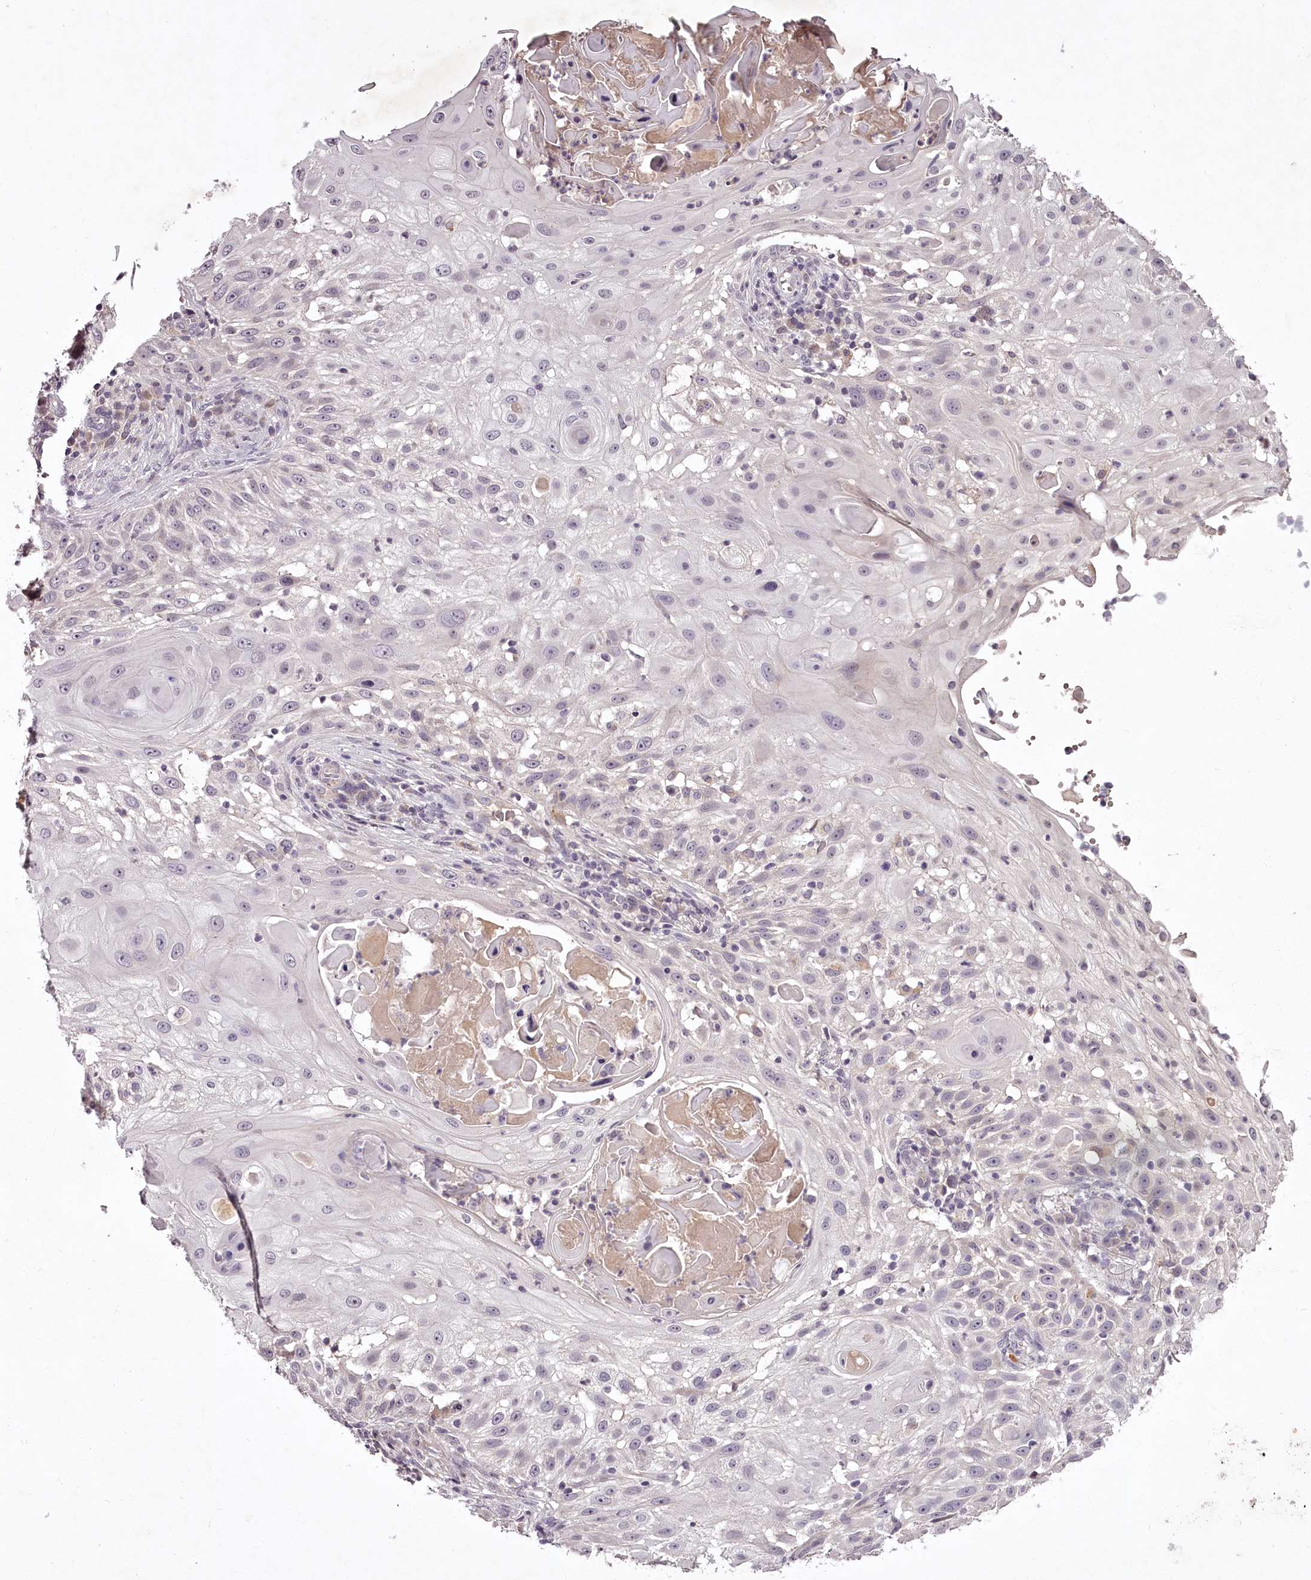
{"staining": {"intensity": "negative", "quantity": "none", "location": "none"}, "tissue": "skin cancer", "cell_type": "Tumor cells", "image_type": "cancer", "snomed": [{"axis": "morphology", "description": "Squamous cell carcinoma, NOS"}, {"axis": "topography", "description": "Skin"}], "caption": "Immunohistochemistry (IHC) micrograph of human skin cancer (squamous cell carcinoma) stained for a protein (brown), which displays no positivity in tumor cells. (DAB (3,3'-diaminobenzidine) immunohistochemistry (IHC) with hematoxylin counter stain).", "gene": "RBMXL2", "patient": {"sex": "female", "age": 44}}